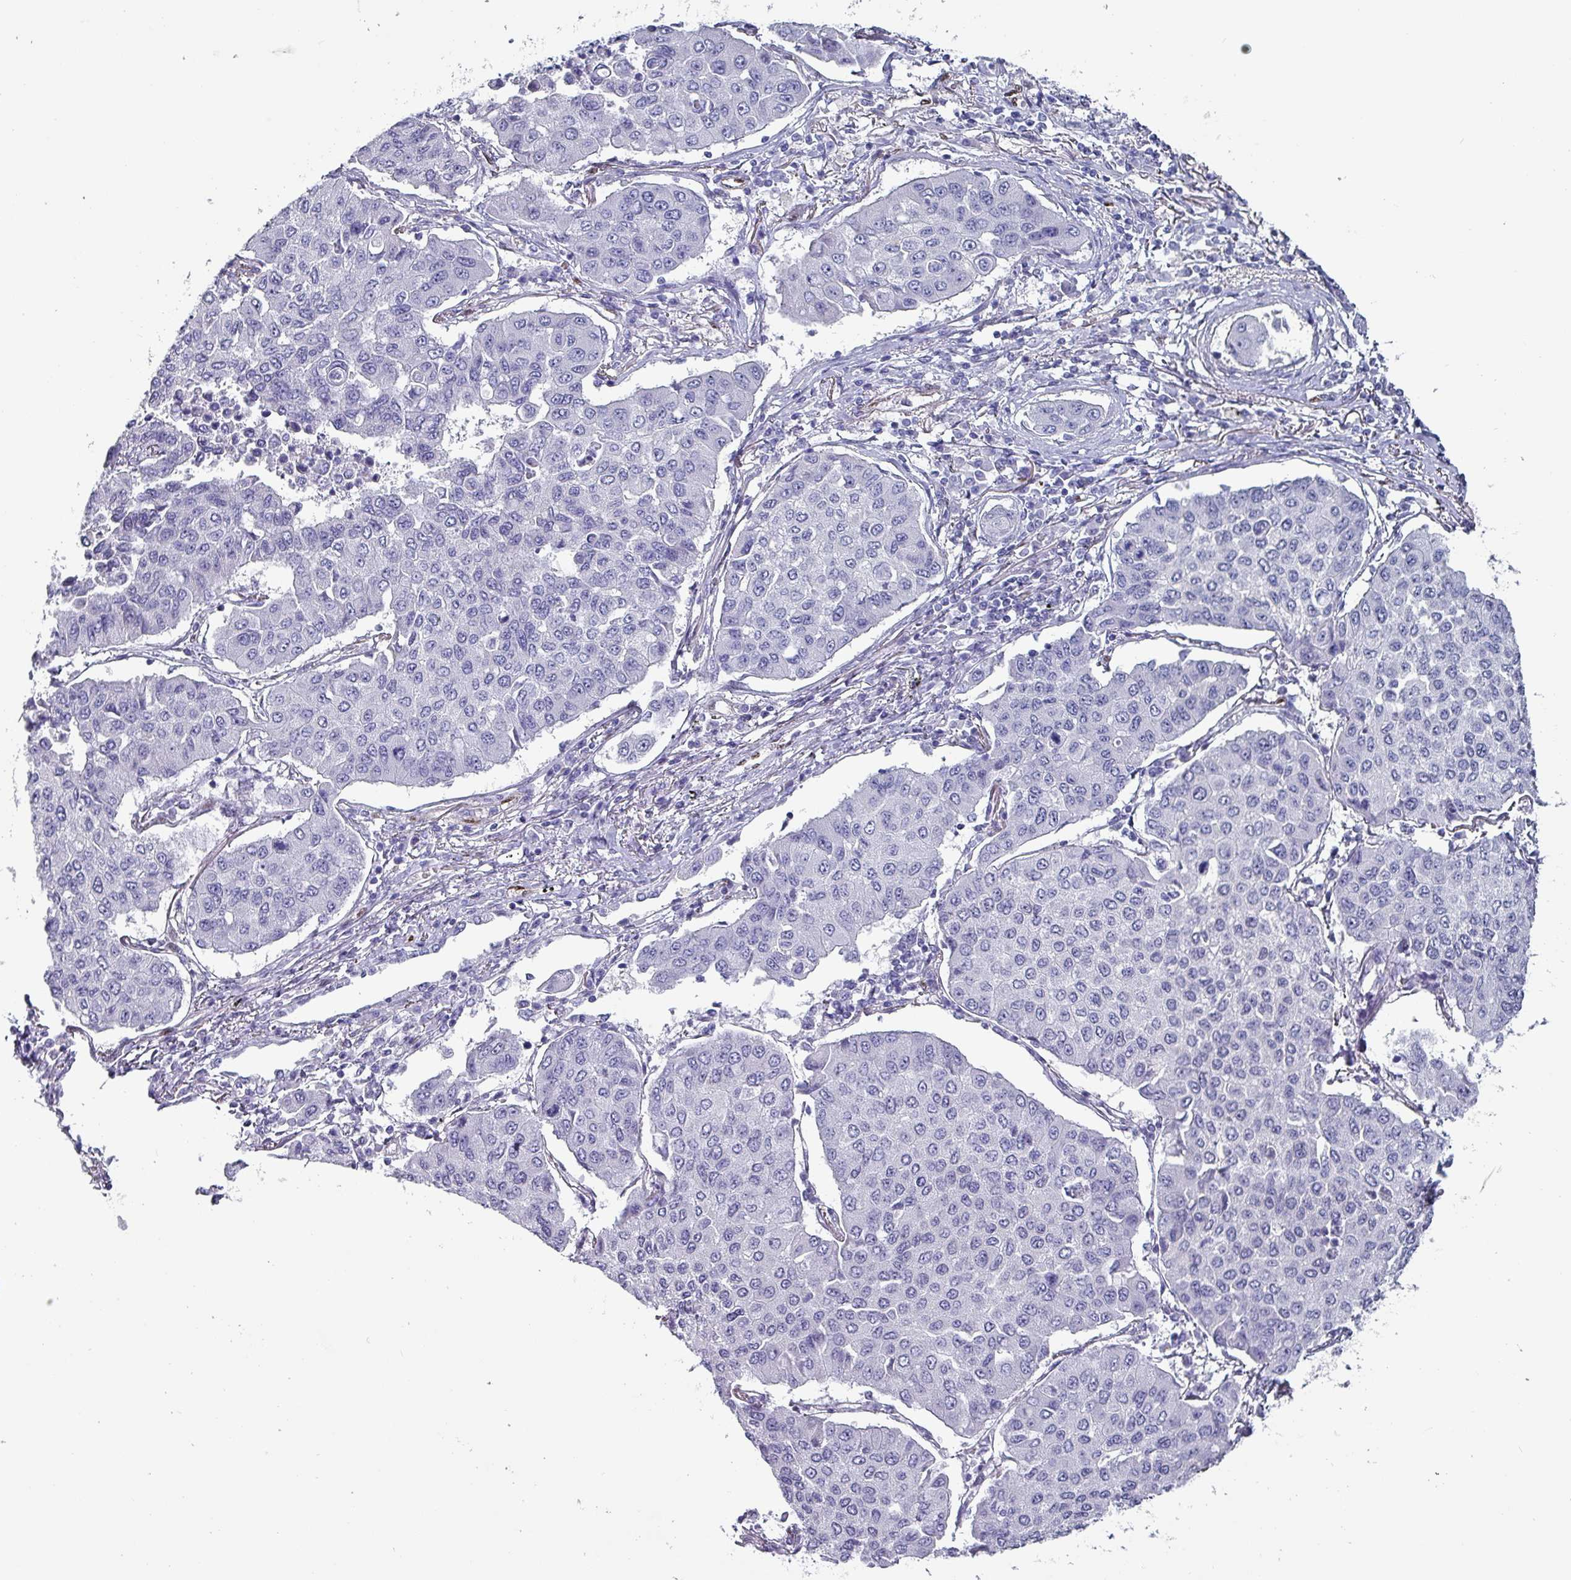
{"staining": {"intensity": "negative", "quantity": "none", "location": "none"}, "tissue": "lung cancer", "cell_type": "Tumor cells", "image_type": "cancer", "snomed": [{"axis": "morphology", "description": "Squamous cell carcinoma, NOS"}, {"axis": "topography", "description": "Lung"}], "caption": "IHC photomicrograph of neoplastic tissue: lung cancer stained with DAB displays no significant protein expression in tumor cells.", "gene": "ZNF816-ZNF321P", "patient": {"sex": "male", "age": 74}}